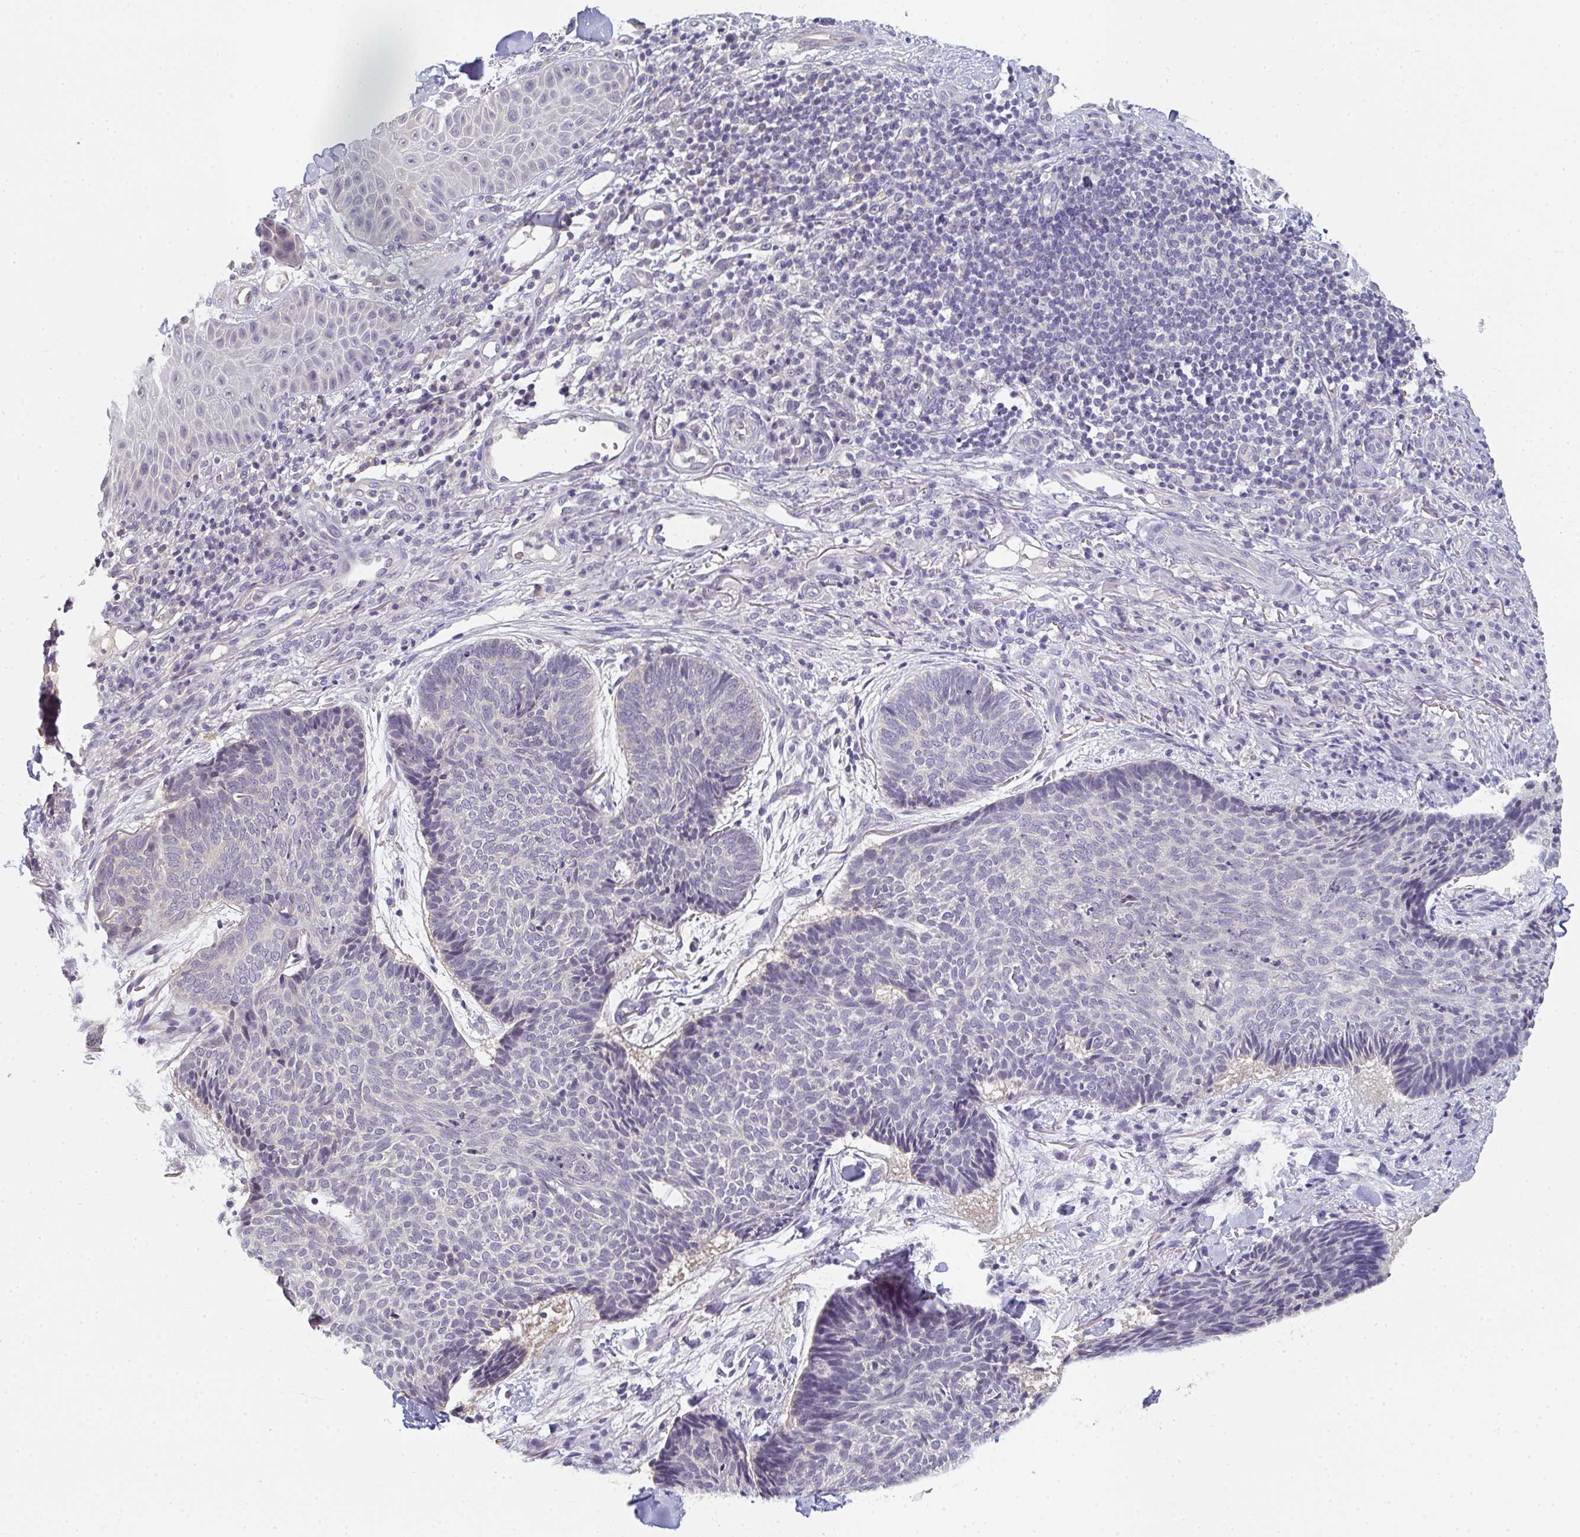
{"staining": {"intensity": "negative", "quantity": "none", "location": "none"}, "tissue": "skin cancer", "cell_type": "Tumor cells", "image_type": "cancer", "snomed": [{"axis": "morphology", "description": "Normal tissue, NOS"}, {"axis": "morphology", "description": "Basal cell carcinoma"}, {"axis": "topography", "description": "Skin"}], "caption": "The photomicrograph exhibits no staining of tumor cells in basal cell carcinoma (skin).", "gene": "CHMP5", "patient": {"sex": "male", "age": 50}}